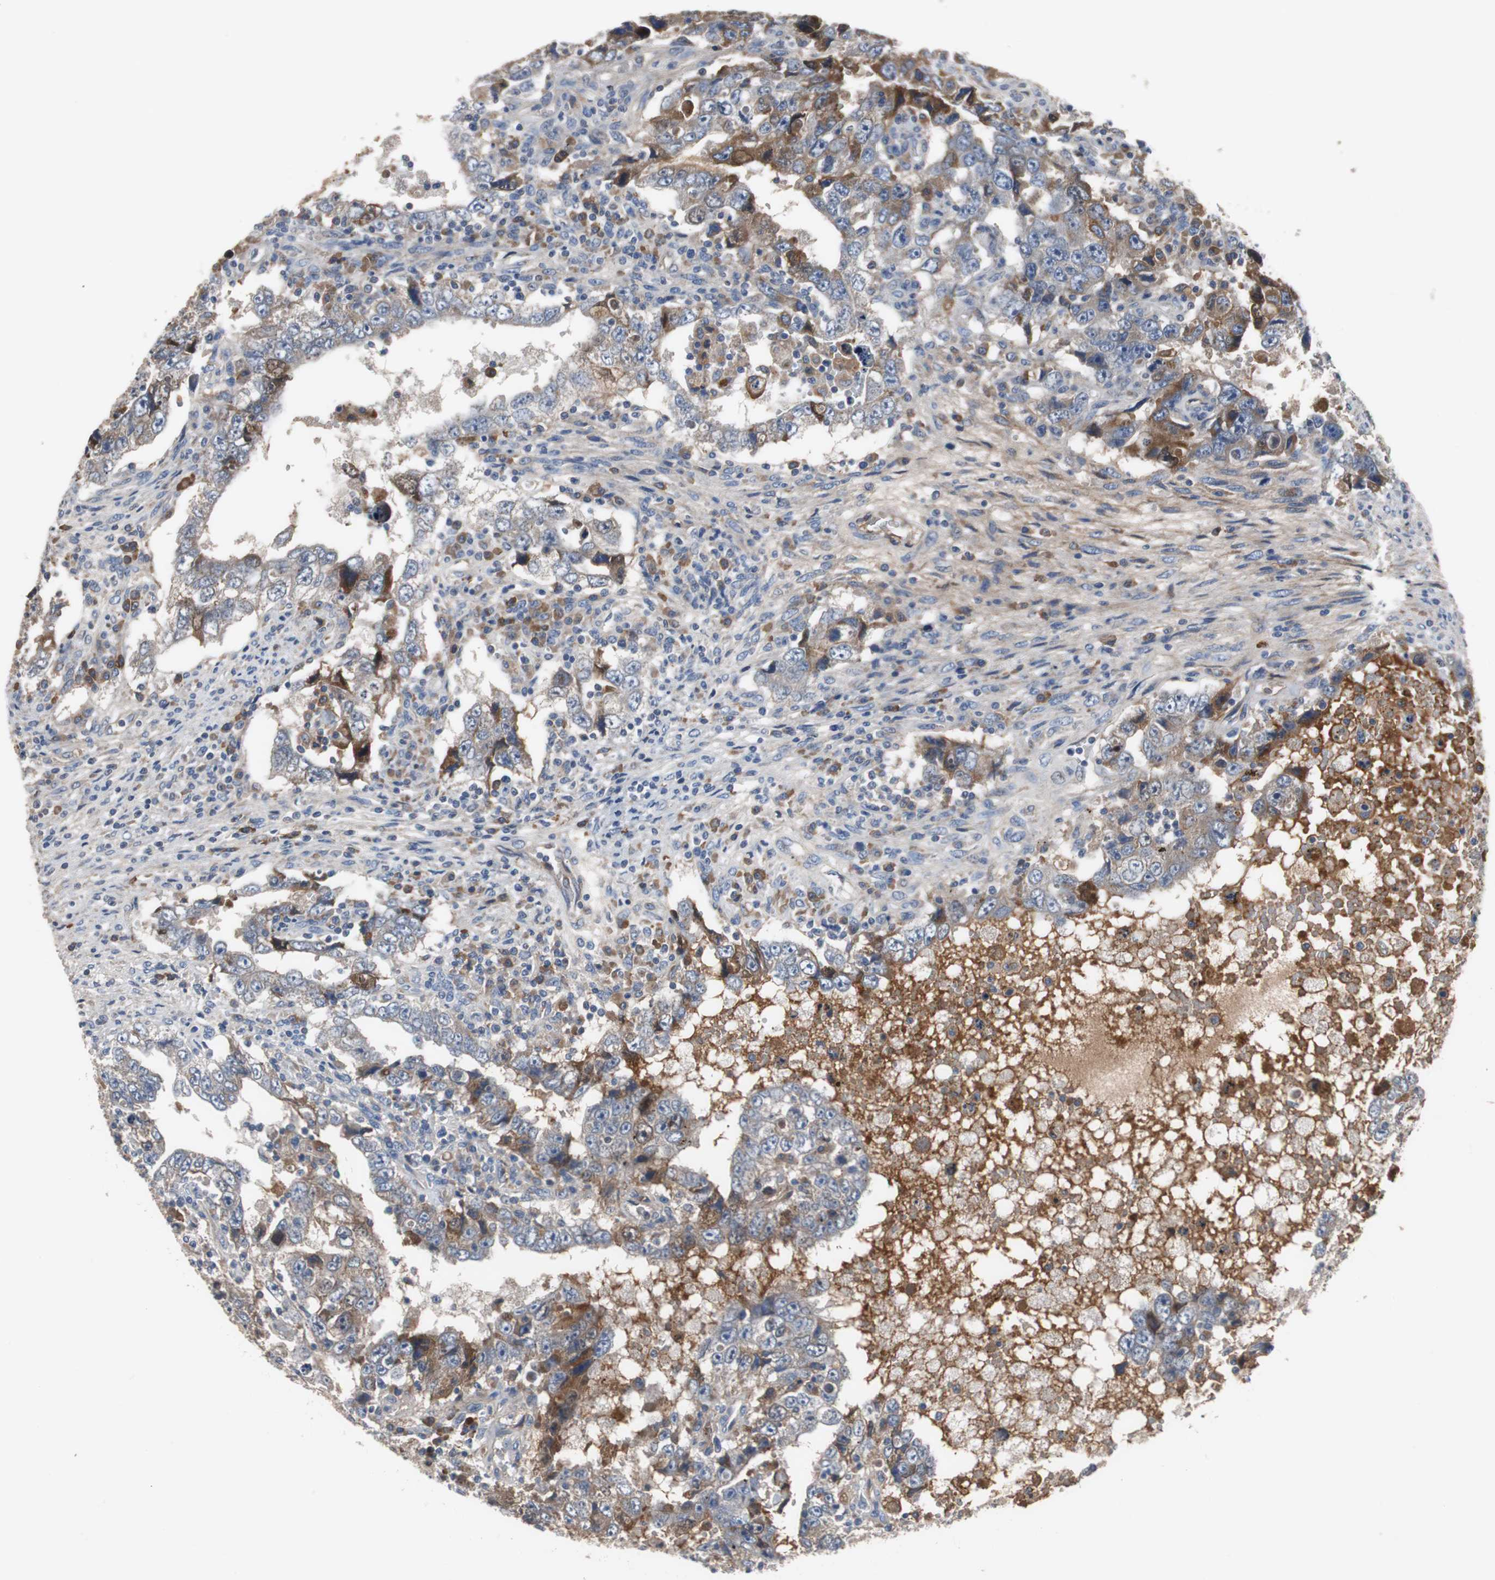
{"staining": {"intensity": "weak", "quantity": "25%-75%", "location": "cytoplasmic/membranous"}, "tissue": "testis cancer", "cell_type": "Tumor cells", "image_type": "cancer", "snomed": [{"axis": "morphology", "description": "Carcinoma, Embryonal, NOS"}, {"axis": "topography", "description": "Testis"}], "caption": "A high-resolution image shows IHC staining of testis embryonal carcinoma, which exhibits weak cytoplasmic/membranous expression in approximately 25%-75% of tumor cells.", "gene": "SORT1", "patient": {"sex": "male", "age": 26}}